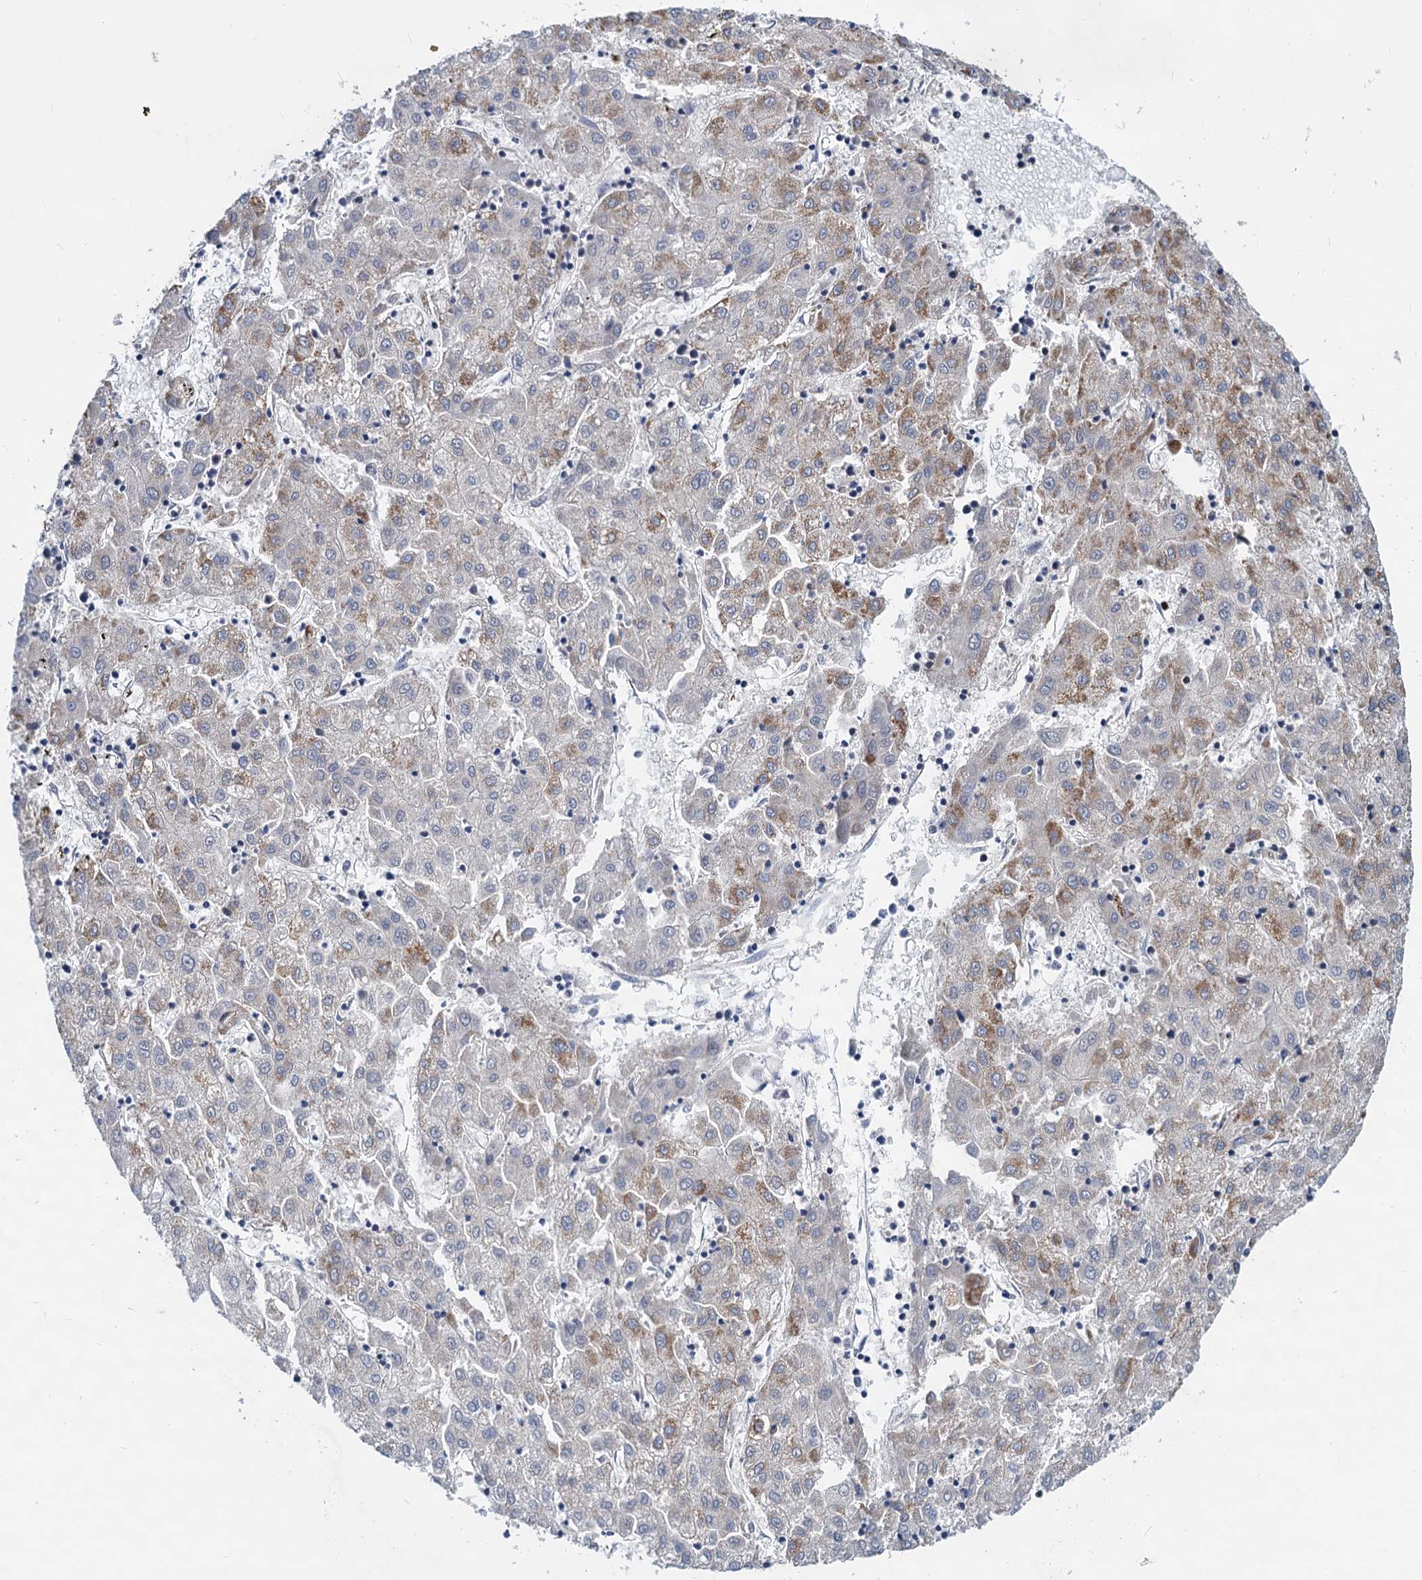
{"staining": {"intensity": "moderate", "quantity": "<25%", "location": "cytoplasmic/membranous"}, "tissue": "liver cancer", "cell_type": "Tumor cells", "image_type": "cancer", "snomed": [{"axis": "morphology", "description": "Carcinoma, Hepatocellular, NOS"}, {"axis": "topography", "description": "Liver"}], "caption": "Tumor cells demonstrate moderate cytoplasmic/membranous positivity in about <25% of cells in liver hepatocellular carcinoma. Using DAB (brown) and hematoxylin (blue) stains, captured at high magnification using brightfield microscopy.", "gene": "TIMM10", "patient": {"sex": "male", "age": 72}}